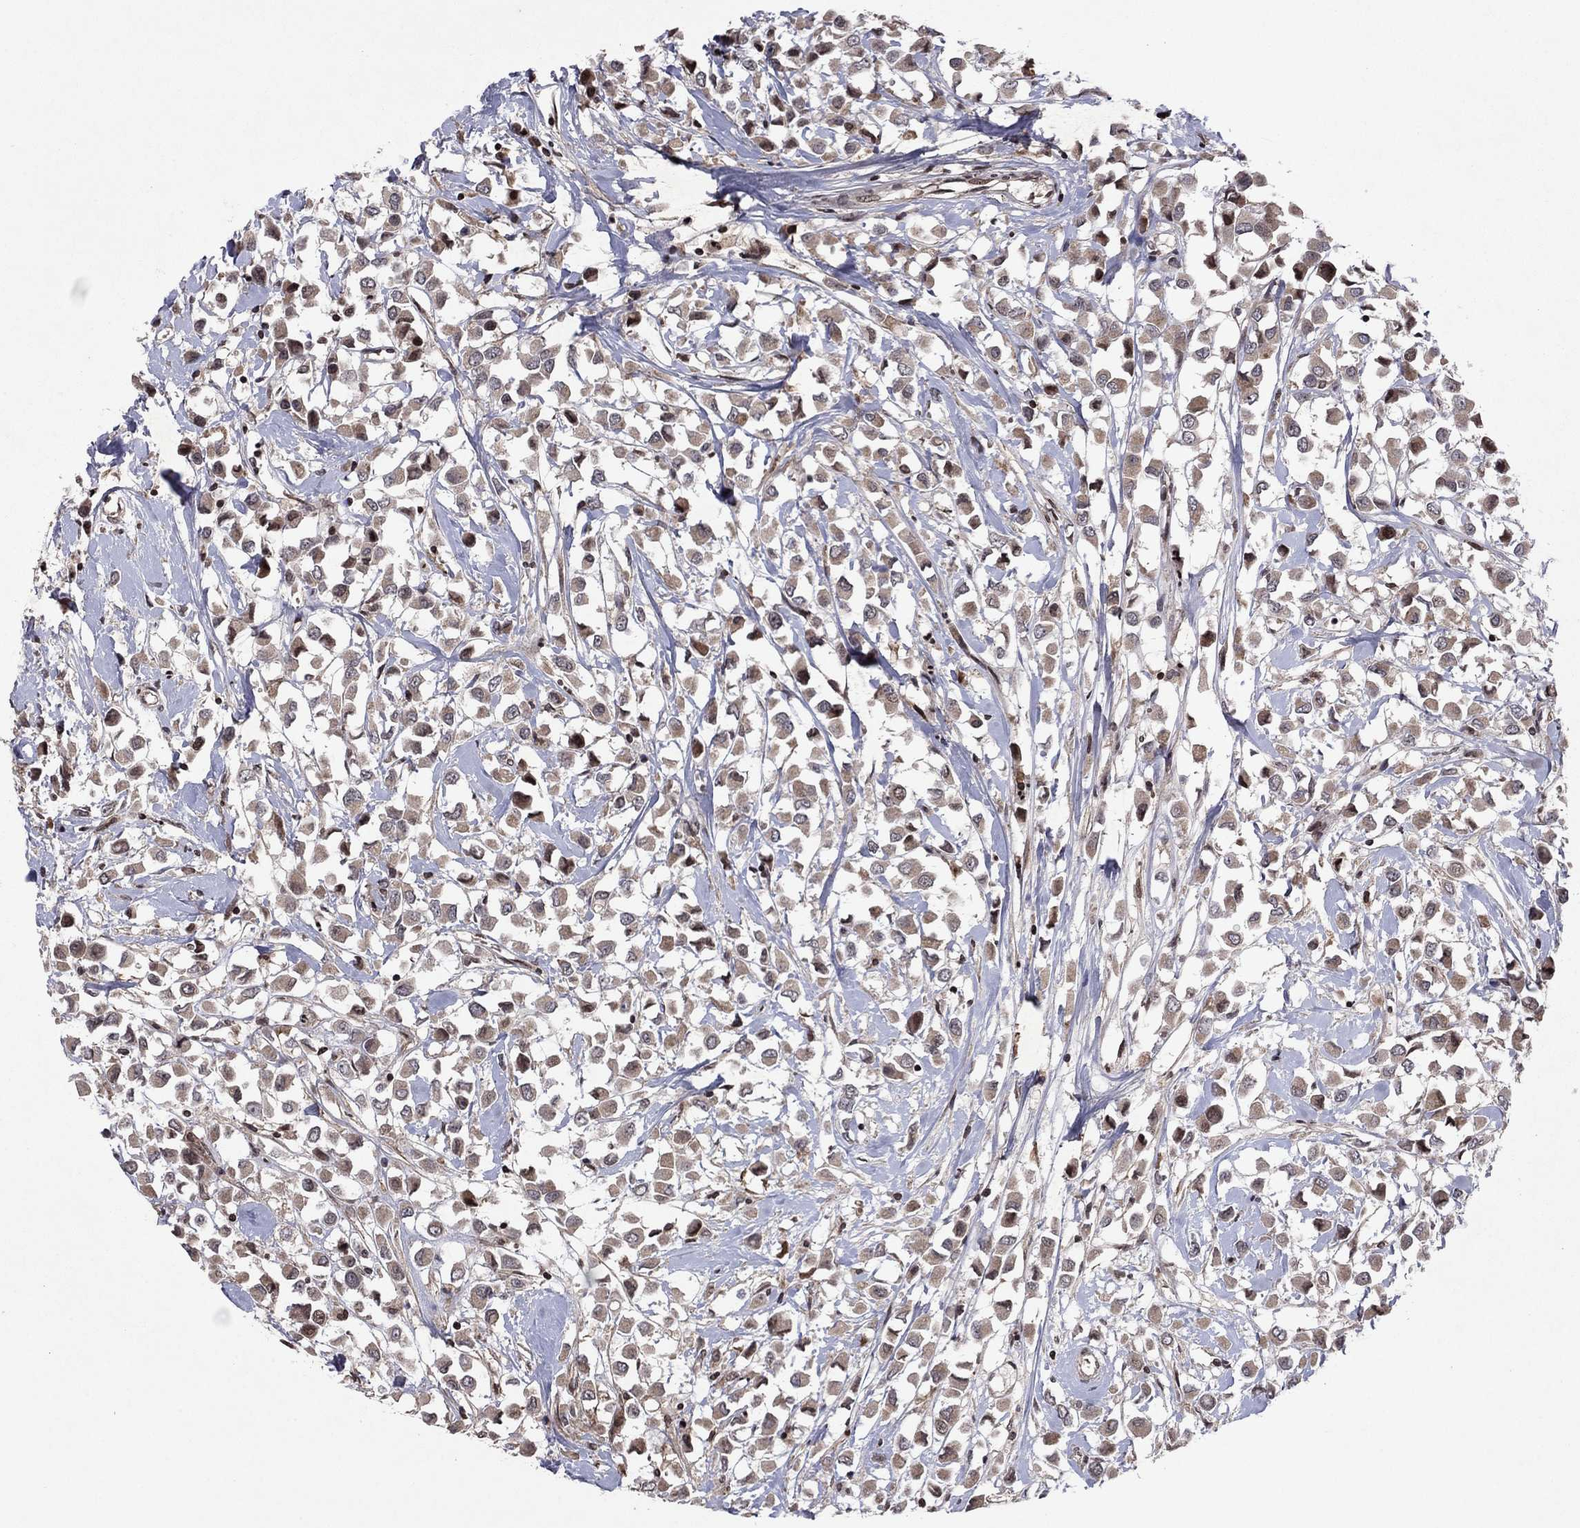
{"staining": {"intensity": "weak", "quantity": ">75%", "location": "cytoplasmic/membranous"}, "tissue": "breast cancer", "cell_type": "Tumor cells", "image_type": "cancer", "snomed": [{"axis": "morphology", "description": "Duct carcinoma"}, {"axis": "topography", "description": "Breast"}], "caption": "Weak cytoplasmic/membranous expression is seen in about >75% of tumor cells in infiltrating ductal carcinoma (breast). The staining is performed using DAB brown chromogen to label protein expression. The nuclei are counter-stained blue using hematoxylin.", "gene": "SORBS1", "patient": {"sex": "female", "age": 61}}